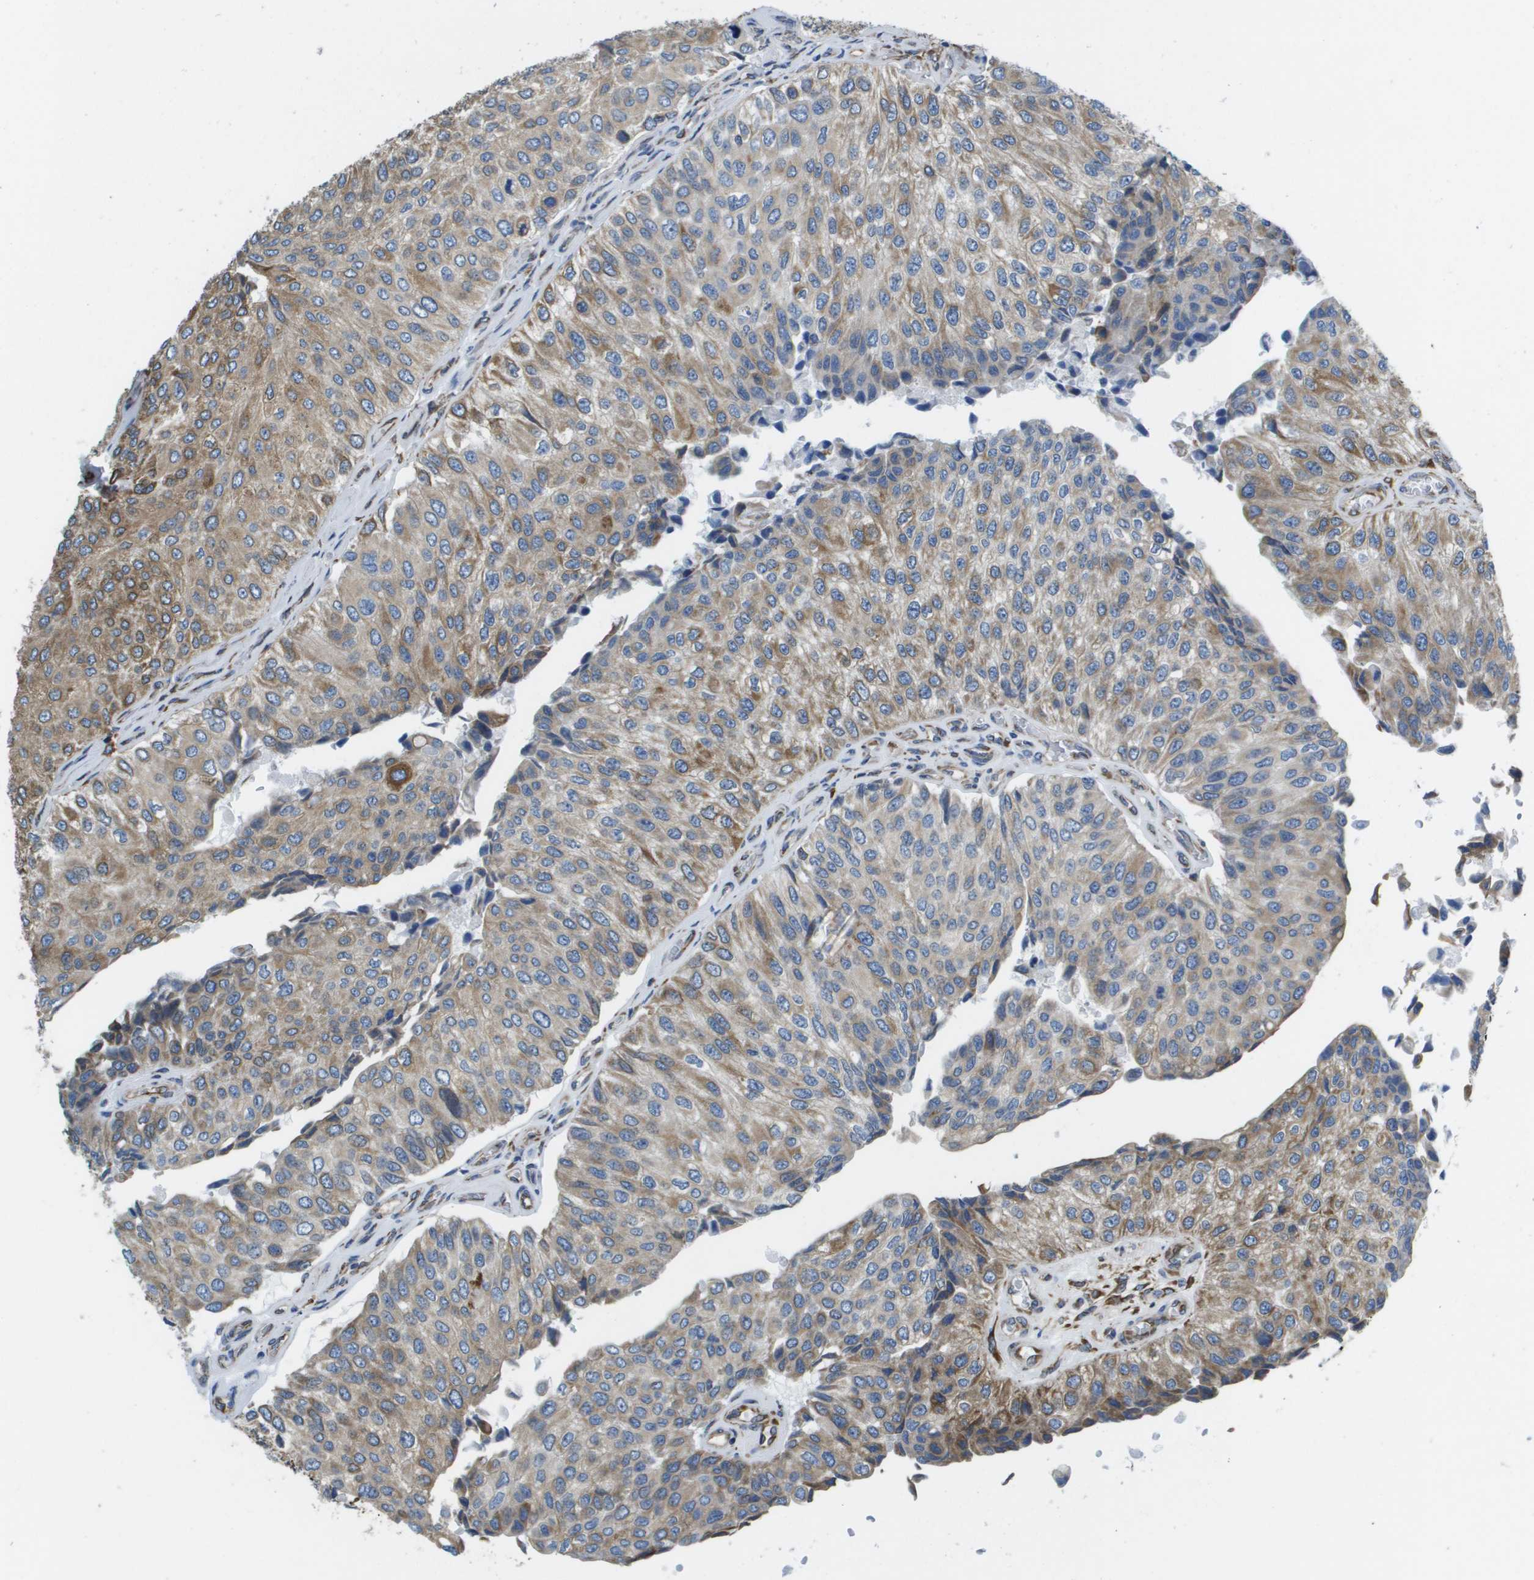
{"staining": {"intensity": "moderate", "quantity": ">75%", "location": "cytoplasmic/membranous"}, "tissue": "urothelial cancer", "cell_type": "Tumor cells", "image_type": "cancer", "snomed": [{"axis": "morphology", "description": "Urothelial carcinoma, High grade"}, {"axis": "topography", "description": "Kidney"}, {"axis": "topography", "description": "Urinary bladder"}], "caption": "Immunohistochemical staining of urothelial cancer reveals moderate cytoplasmic/membranous protein expression in about >75% of tumor cells.", "gene": "ST3GAL2", "patient": {"sex": "male", "age": 77}}